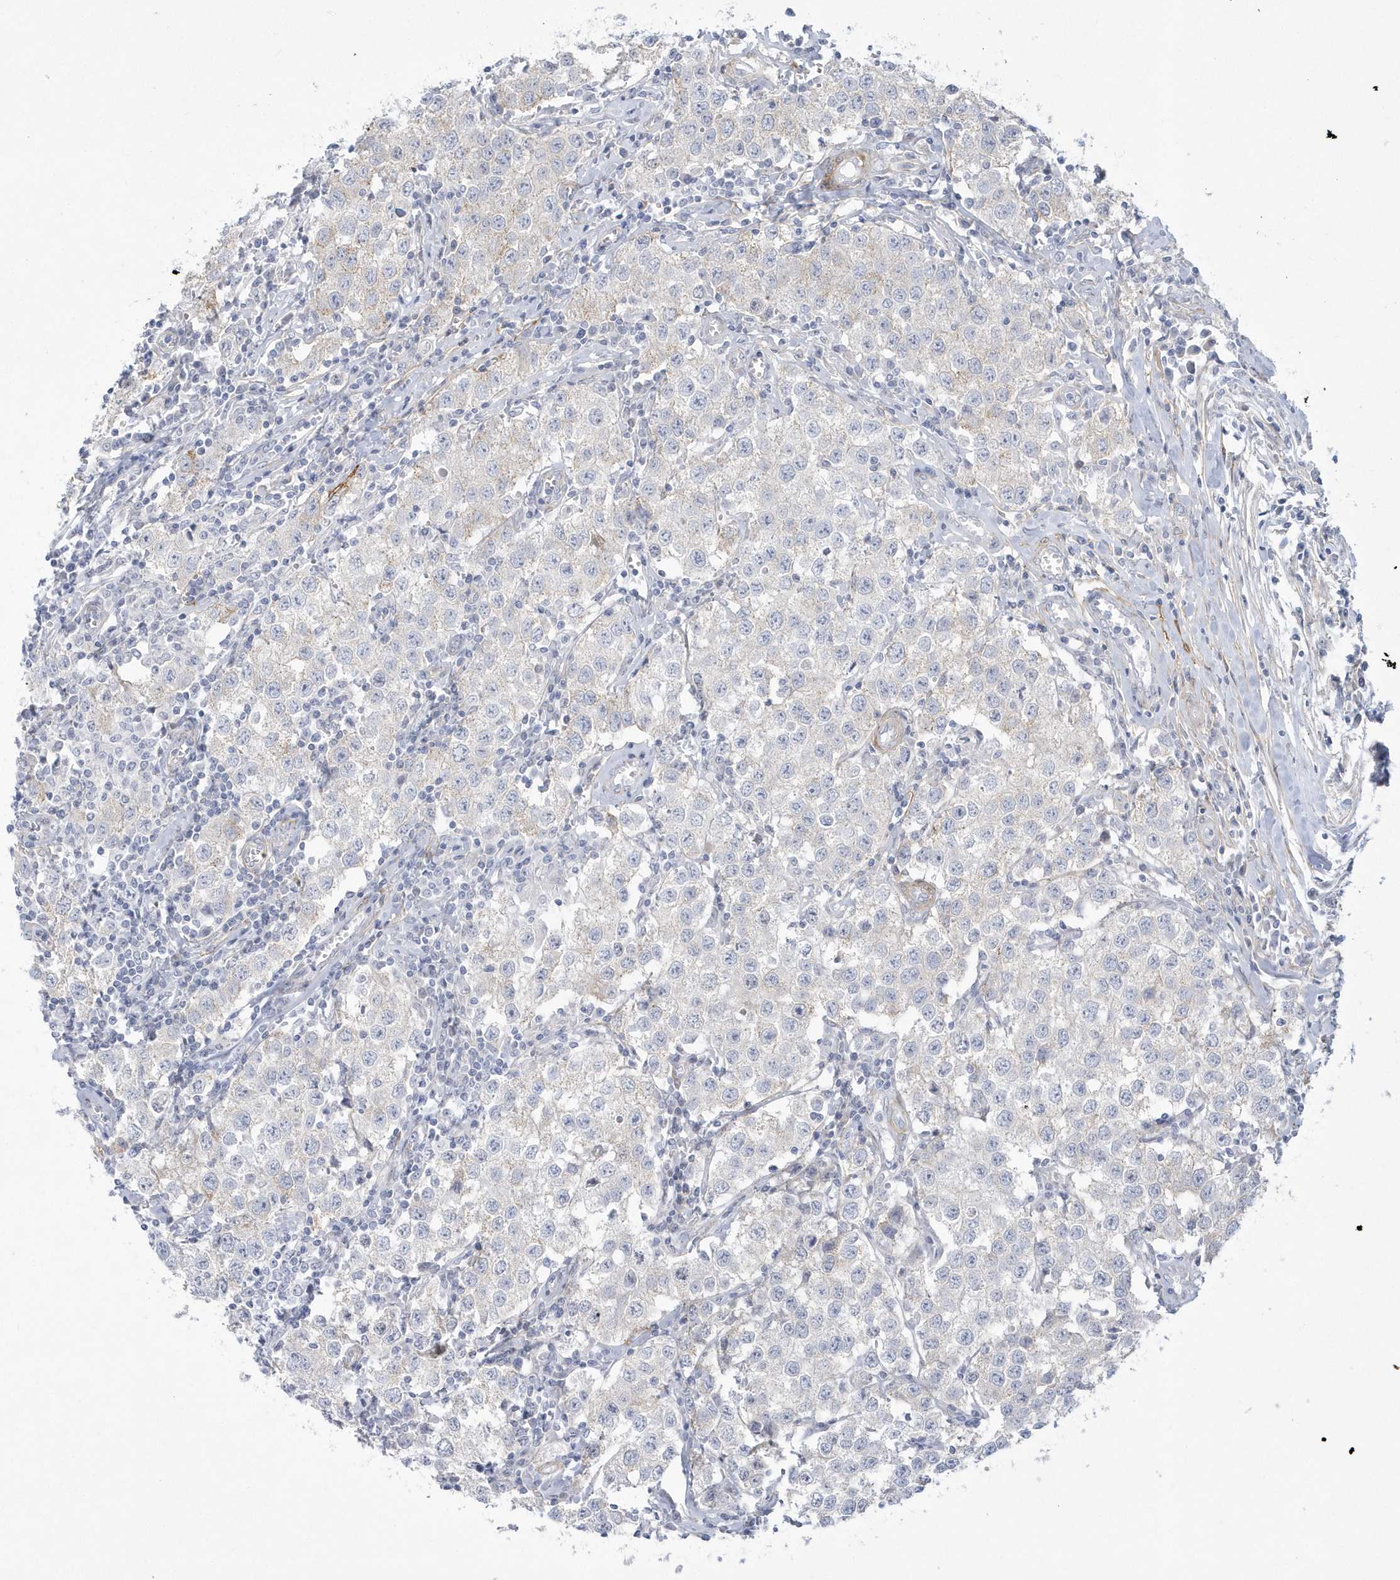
{"staining": {"intensity": "negative", "quantity": "none", "location": "none"}, "tissue": "testis cancer", "cell_type": "Tumor cells", "image_type": "cancer", "snomed": [{"axis": "morphology", "description": "Seminoma, NOS"}, {"axis": "morphology", "description": "Carcinoma, Embryonal, NOS"}, {"axis": "topography", "description": "Testis"}], "caption": "DAB (3,3'-diaminobenzidine) immunohistochemical staining of testis cancer exhibits no significant staining in tumor cells.", "gene": "WDR27", "patient": {"sex": "male", "age": 43}}